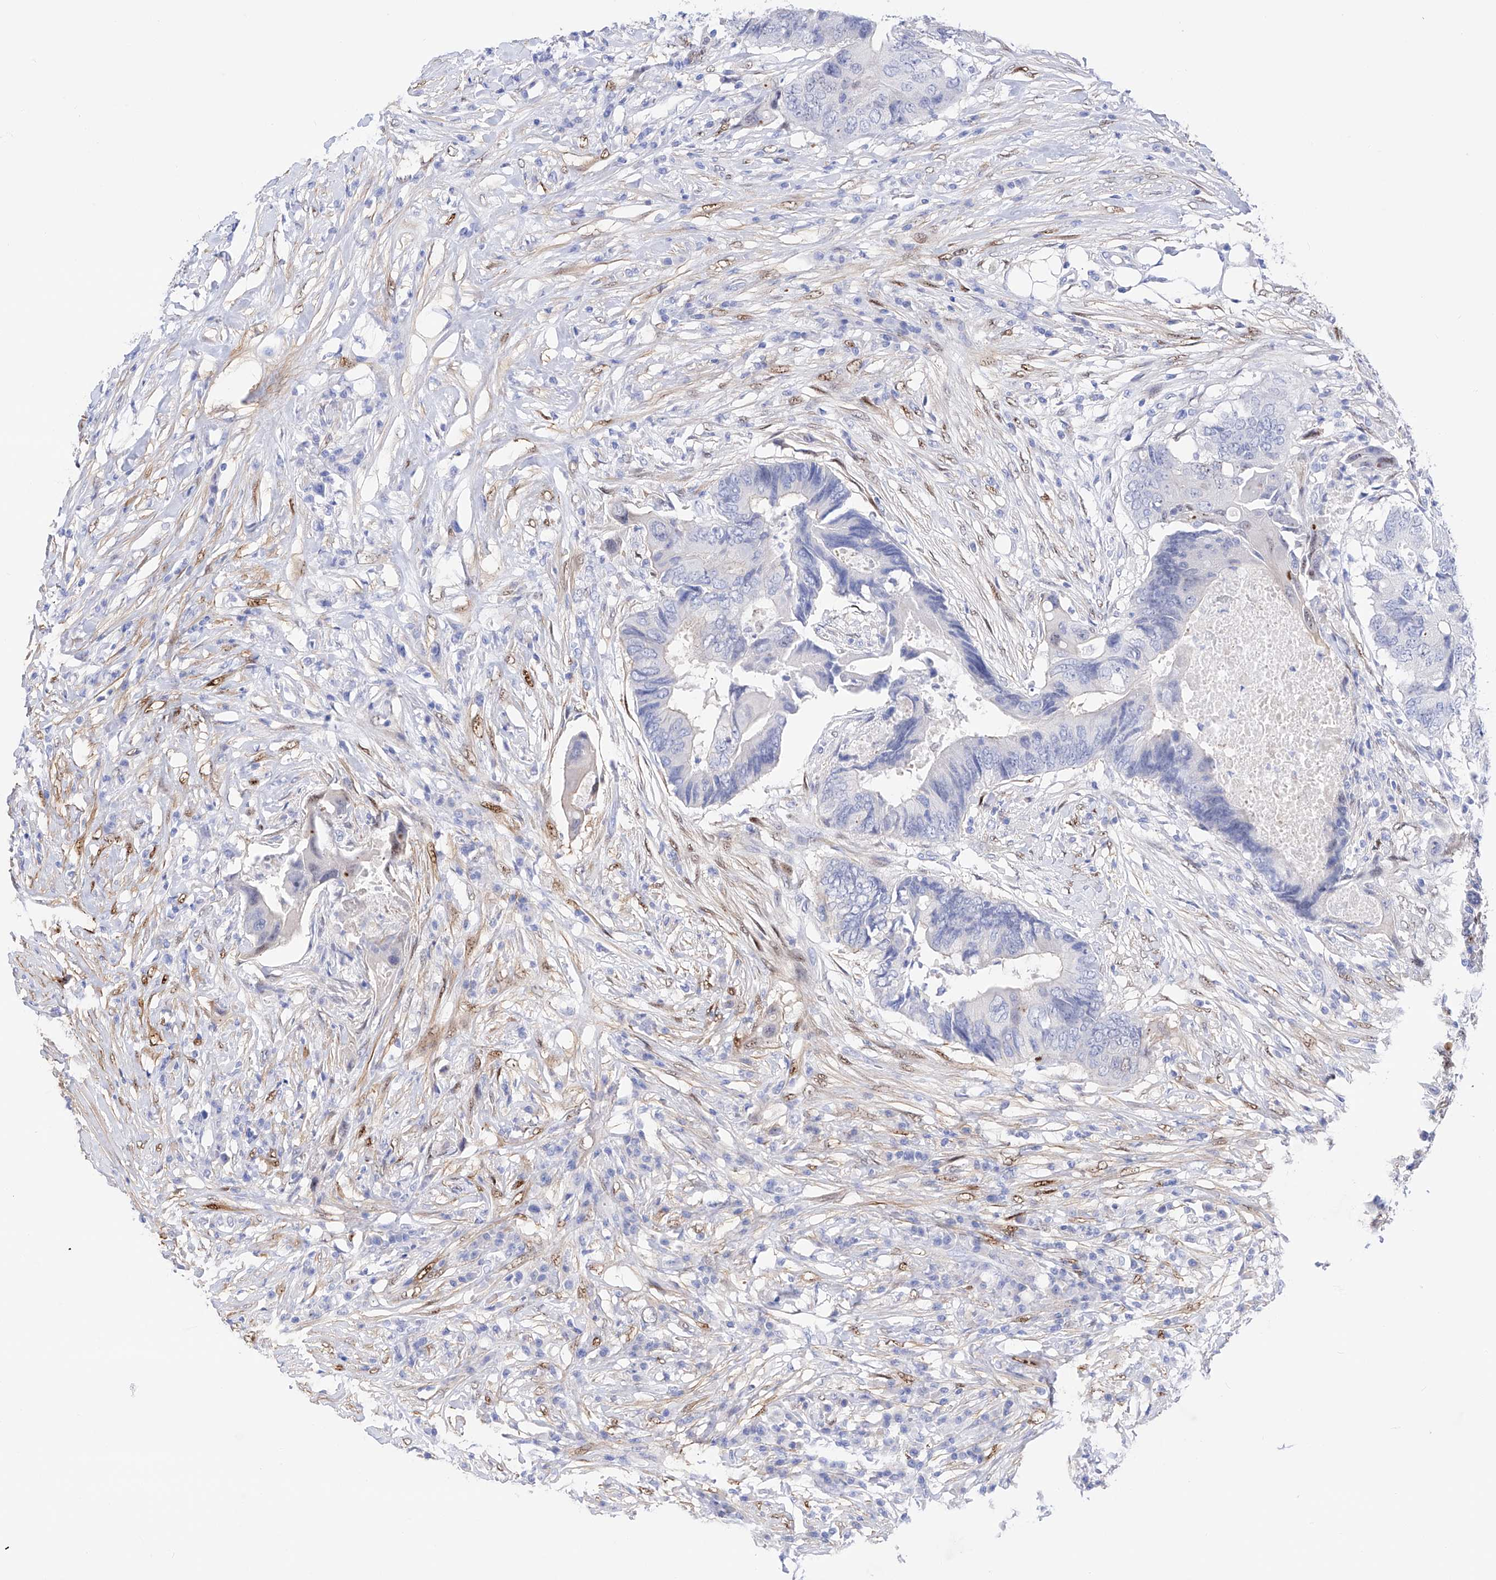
{"staining": {"intensity": "negative", "quantity": "none", "location": "none"}, "tissue": "colorectal cancer", "cell_type": "Tumor cells", "image_type": "cancer", "snomed": [{"axis": "morphology", "description": "Adenocarcinoma, NOS"}, {"axis": "topography", "description": "Colon"}], "caption": "Immunohistochemistry (IHC) photomicrograph of neoplastic tissue: colorectal cancer (adenocarcinoma) stained with DAB (3,3'-diaminobenzidine) reveals no significant protein positivity in tumor cells.", "gene": "TRPC7", "patient": {"sex": "male", "age": 71}}